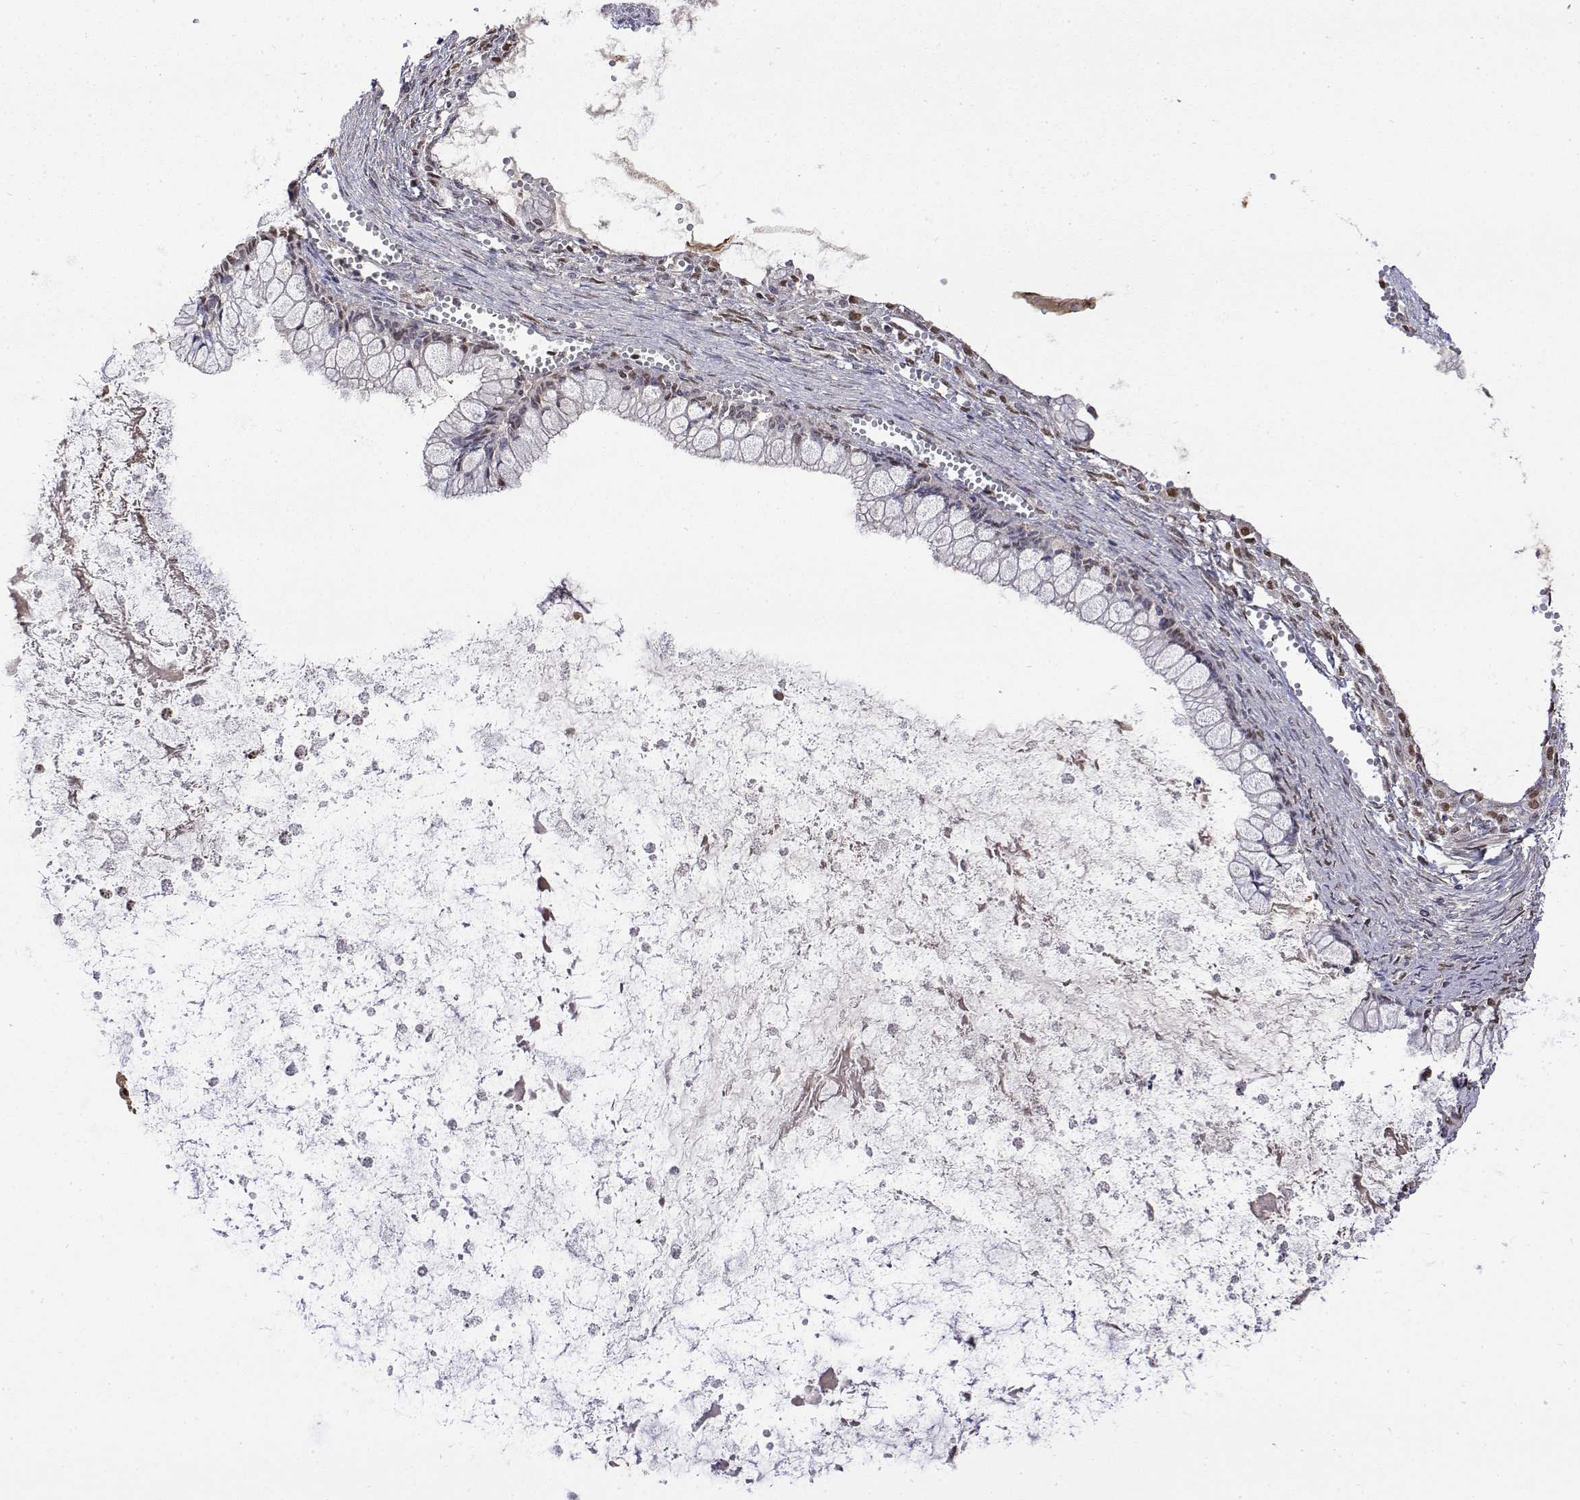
{"staining": {"intensity": "moderate", "quantity": "25%-75%", "location": "nuclear"}, "tissue": "ovarian cancer", "cell_type": "Tumor cells", "image_type": "cancer", "snomed": [{"axis": "morphology", "description": "Cystadenocarcinoma, mucinous, NOS"}, {"axis": "topography", "description": "Ovary"}], "caption": "A brown stain shows moderate nuclear expression of a protein in human ovarian mucinous cystadenocarcinoma tumor cells.", "gene": "TPI1", "patient": {"sex": "female", "age": 67}}